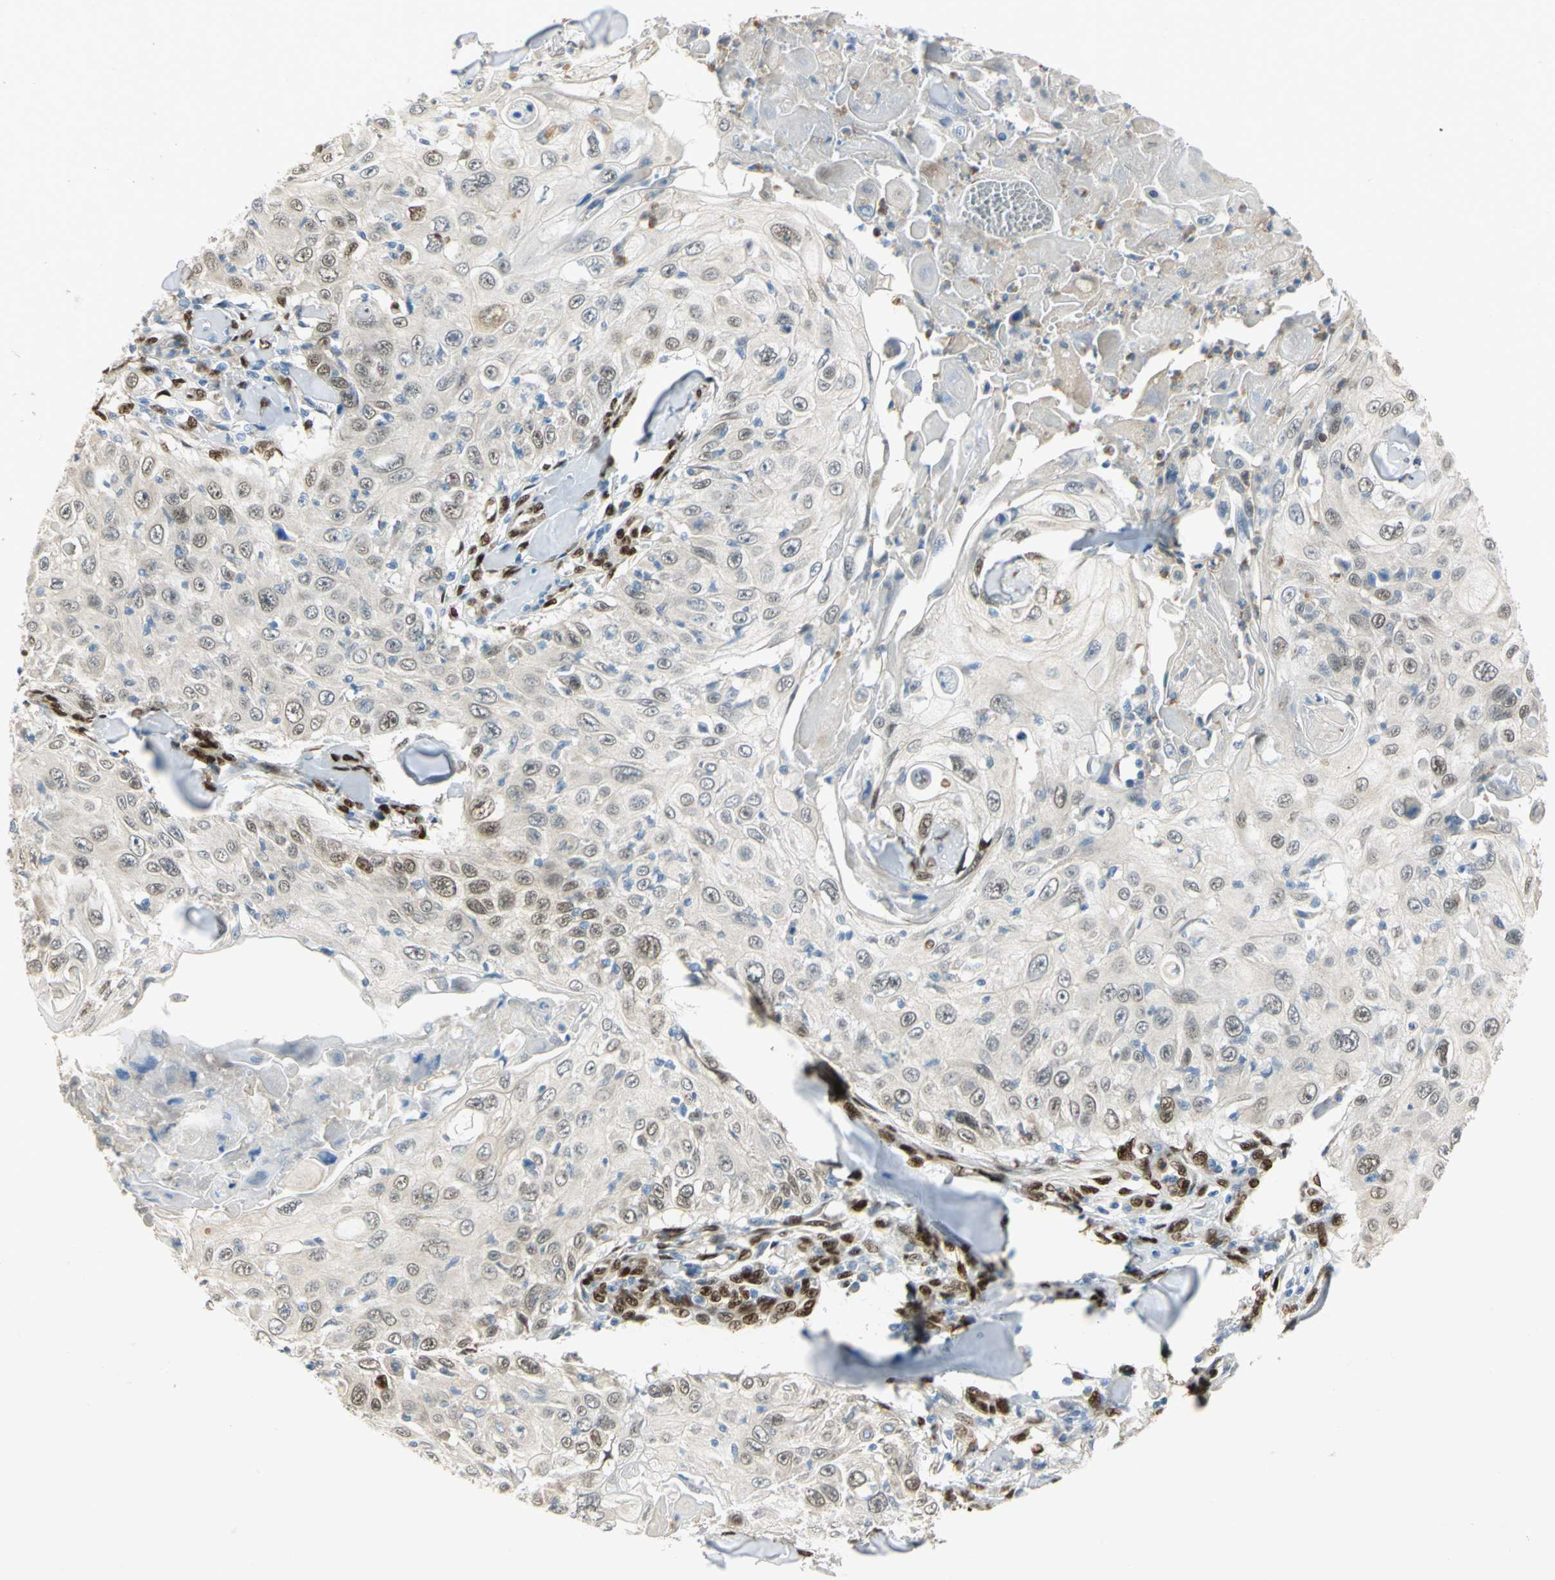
{"staining": {"intensity": "weak", "quantity": ">75%", "location": "nuclear"}, "tissue": "skin cancer", "cell_type": "Tumor cells", "image_type": "cancer", "snomed": [{"axis": "morphology", "description": "Squamous cell carcinoma, NOS"}, {"axis": "topography", "description": "Skin"}], "caption": "Skin squamous cell carcinoma was stained to show a protein in brown. There is low levels of weak nuclear expression in about >75% of tumor cells.", "gene": "RBFOX2", "patient": {"sex": "male", "age": 86}}